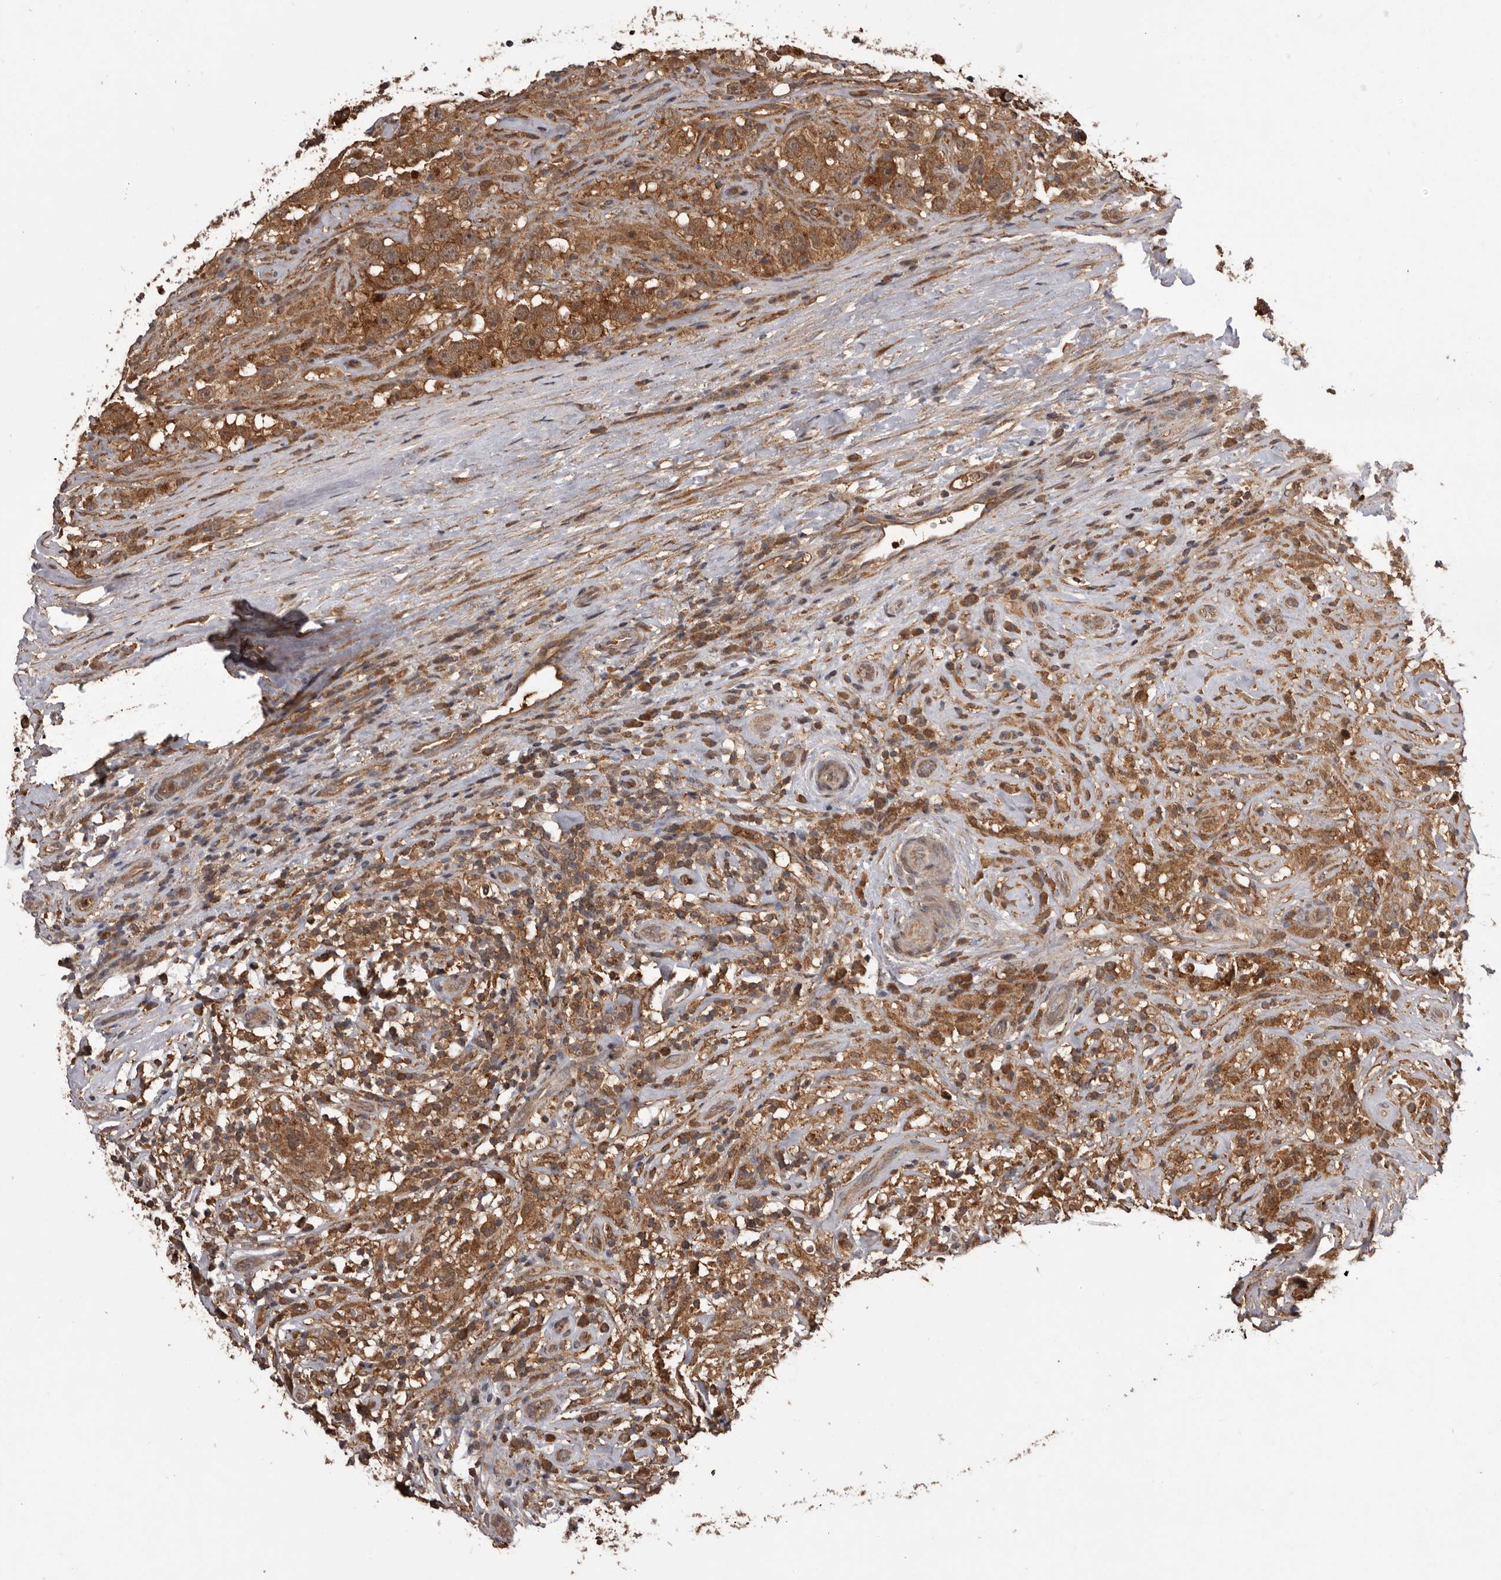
{"staining": {"intensity": "moderate", "quantity": ">75%", "location": "cytoplasmic/membranous"}, "tissue": "testis cancer", "cell_type": "Tumor cells", "image_type": "cancer", "snomed": [{"axis": "morphology", "description": "Seminoma, NOS"}, {"axis": "topography", "description": "Testis"}], "caption": "Immunohistochemical staining of human testis cancer (seminoma) displays medium levels of moderate cytoplasmic/membranous protein positivity in about >75% of tumor cells.", "gene": "SLC22A3", "patient": {"sex": "male", "age": 49}}